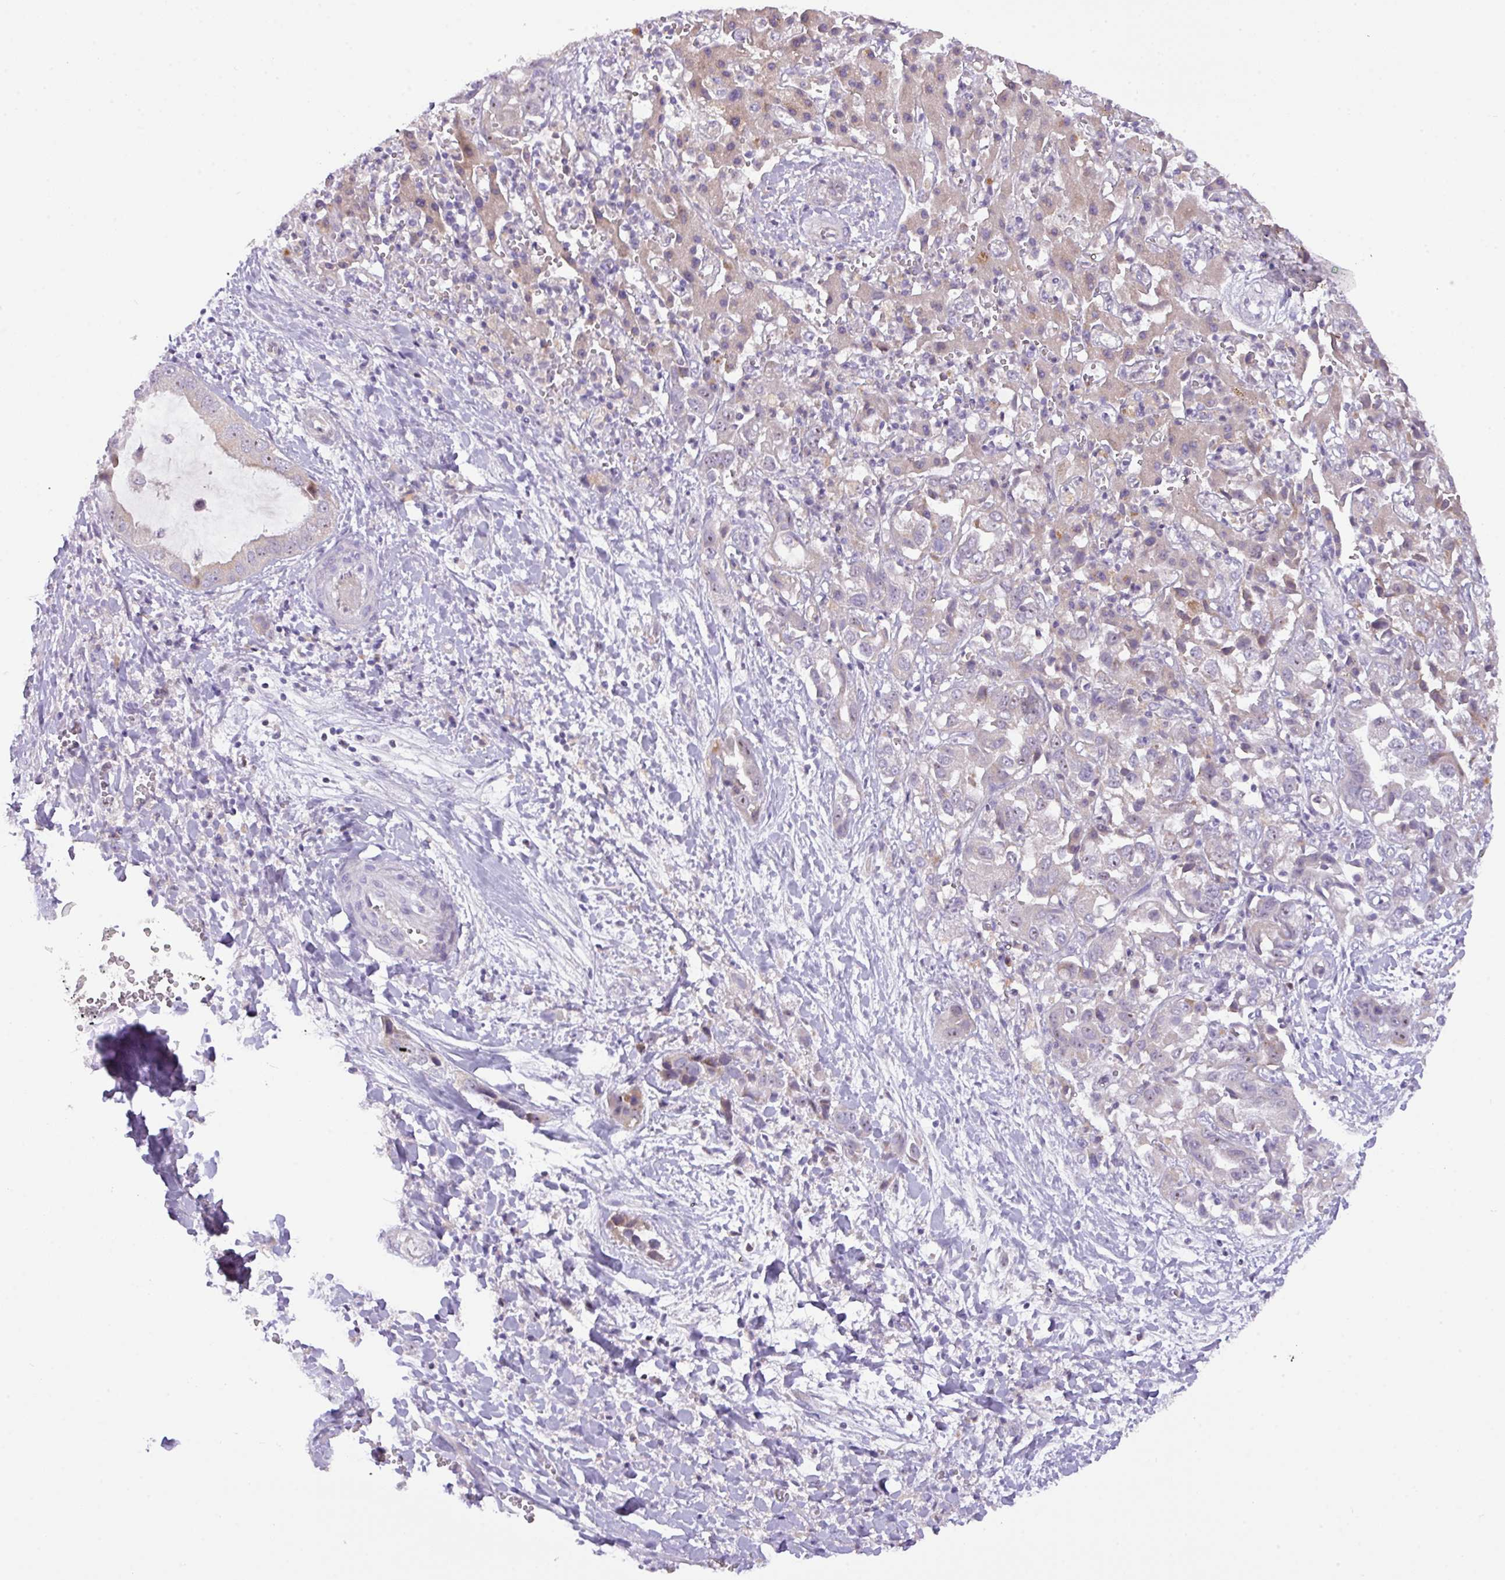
{"staining": {"intensity": "weak", "quantity": "<25%", "location": "cytoplasmic/membranous"}, "tissue": "liver cancer", "cell_type": "Tumor cells", "image_type": "cancer", "snomed": [{"axis": "morphology", "description": "Cholangiocarcinoma"}, {"axis": "topography", "description": "Liver"}], "caption": "High magnification brightfield microscopy of liver cholangiocarcinoma stained with DAB (3,3'-diaminobenzidine) (brown) and counterstained with hematoxylin (blue): tumor cells show no significant staining.", "gene": "ZNF394", "patient": {"sex": "female", "age": 52}}